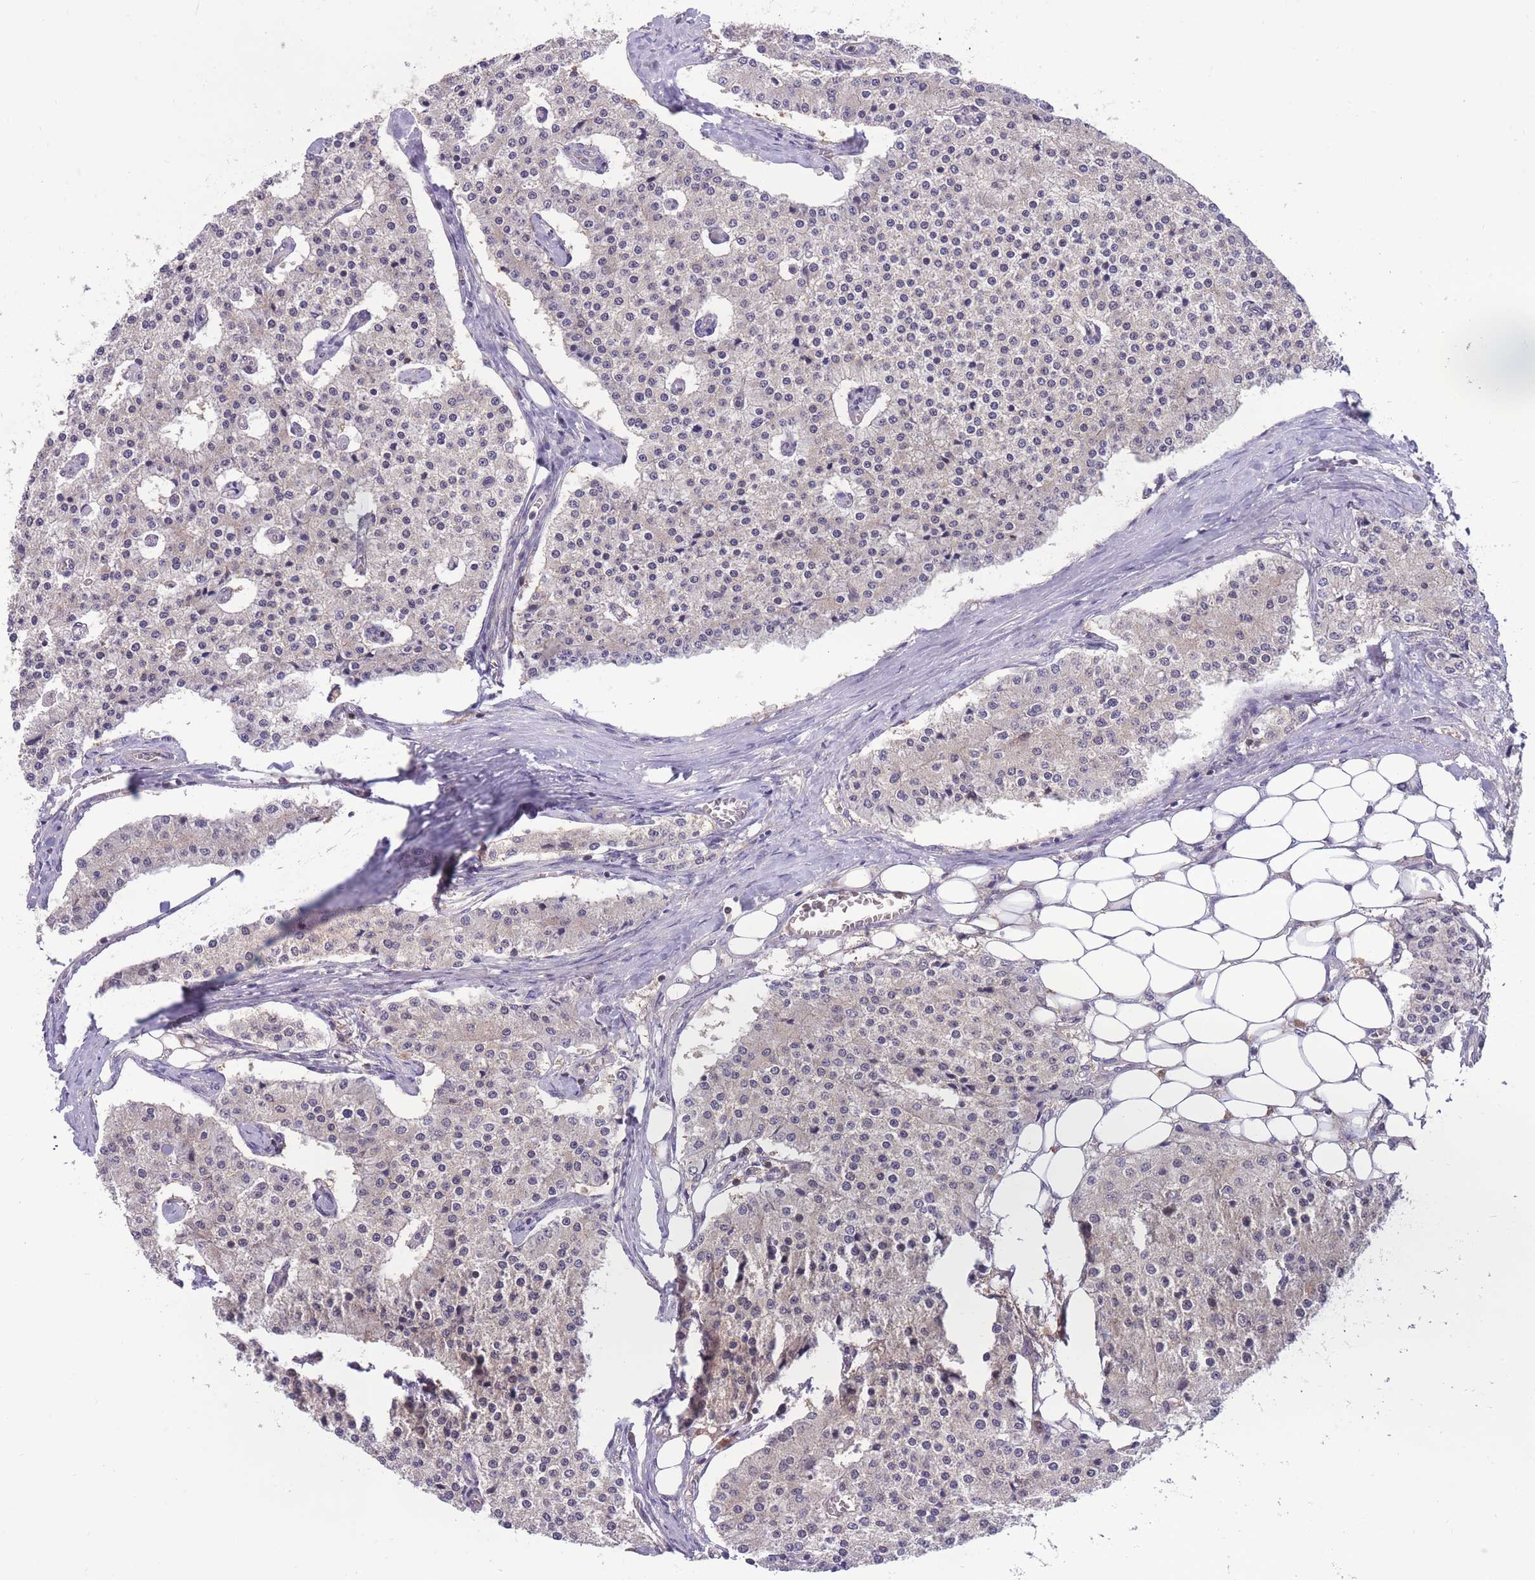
{"staining": {"intensity": "negative", "quantity": "none", "location": "none"}, "tissue": "carcinoid", "cell_type": "Tumor cells", "image_type": "cancer", "snomed": [{"axis": "morphology", "description": "Carcinoid, malignant, NOS"}, {"axis": "topography", "description": "Colon"}], "caption": "Immunohistochemistry (IHC) photomicrograph of human carcinoid stained for a protein (brown), which demonstrates no staining in tumor cells.", "gene": "UBE2N", "patient": {"sex": "female", "age": 52}}